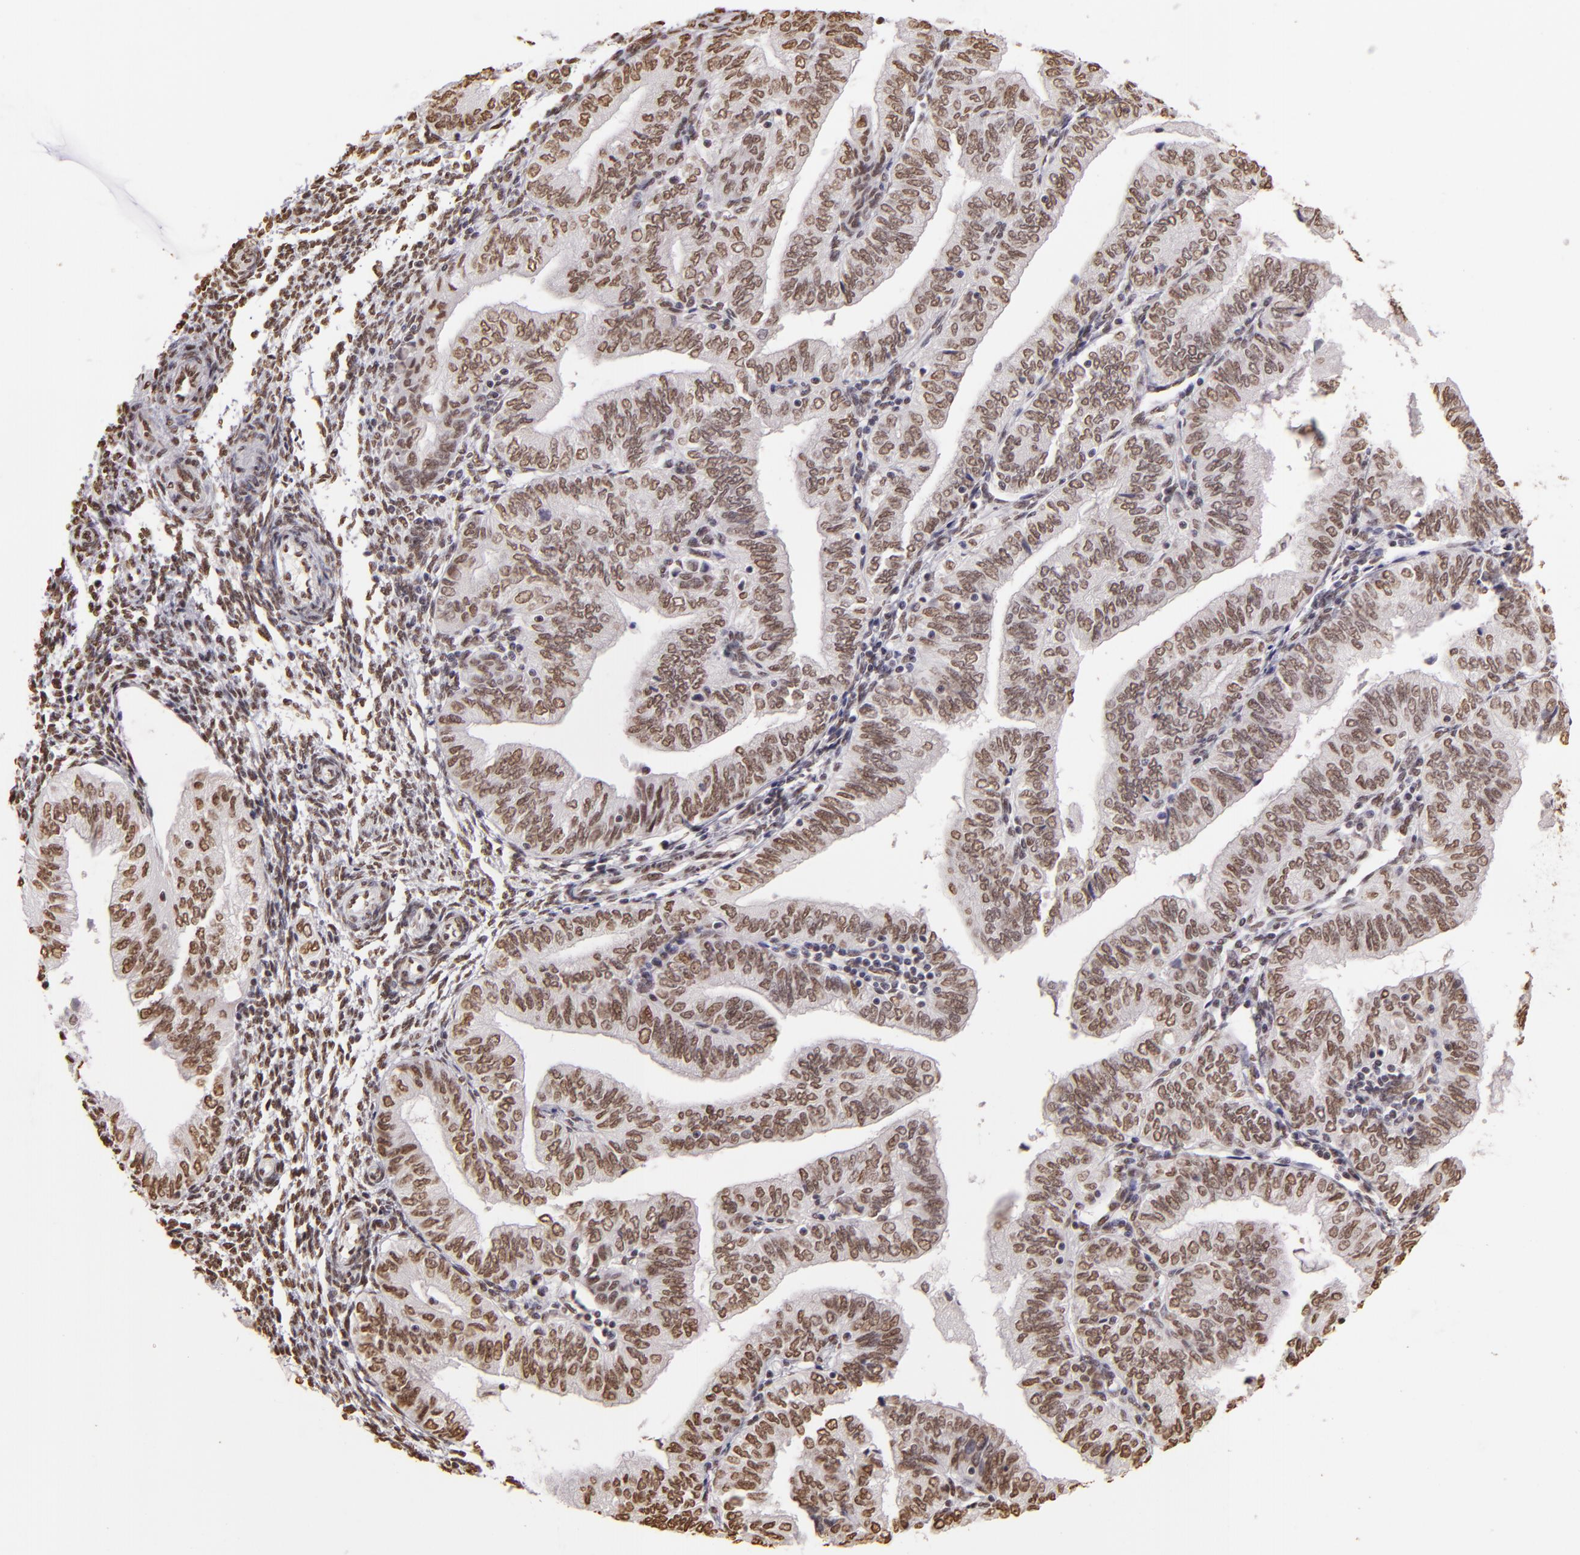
{"staining": {"intensity": "moderate", "quantity": ">75%", "location": "nuclear"}, "tissue": "endometrial cancer", "cell_type": "Tumor cells", "image_type": "cancer", "snomed": [{"axis": "morphology", "description": "Adenocarcinoma, NOS"}, {"axis": "topography", "description": "Endometrium"}], "caption": "Immunohistochemical staining of endometrial adenocarcinoma exhibits medium levels of moderate nuclear protein staining in approximately >75% of tumor cells. Immunohistochemistry stains the protein in brown and the nuclei are stained blue.", "gene": "PAPOLA", "patient": {"sex": "female", "age": 51}}